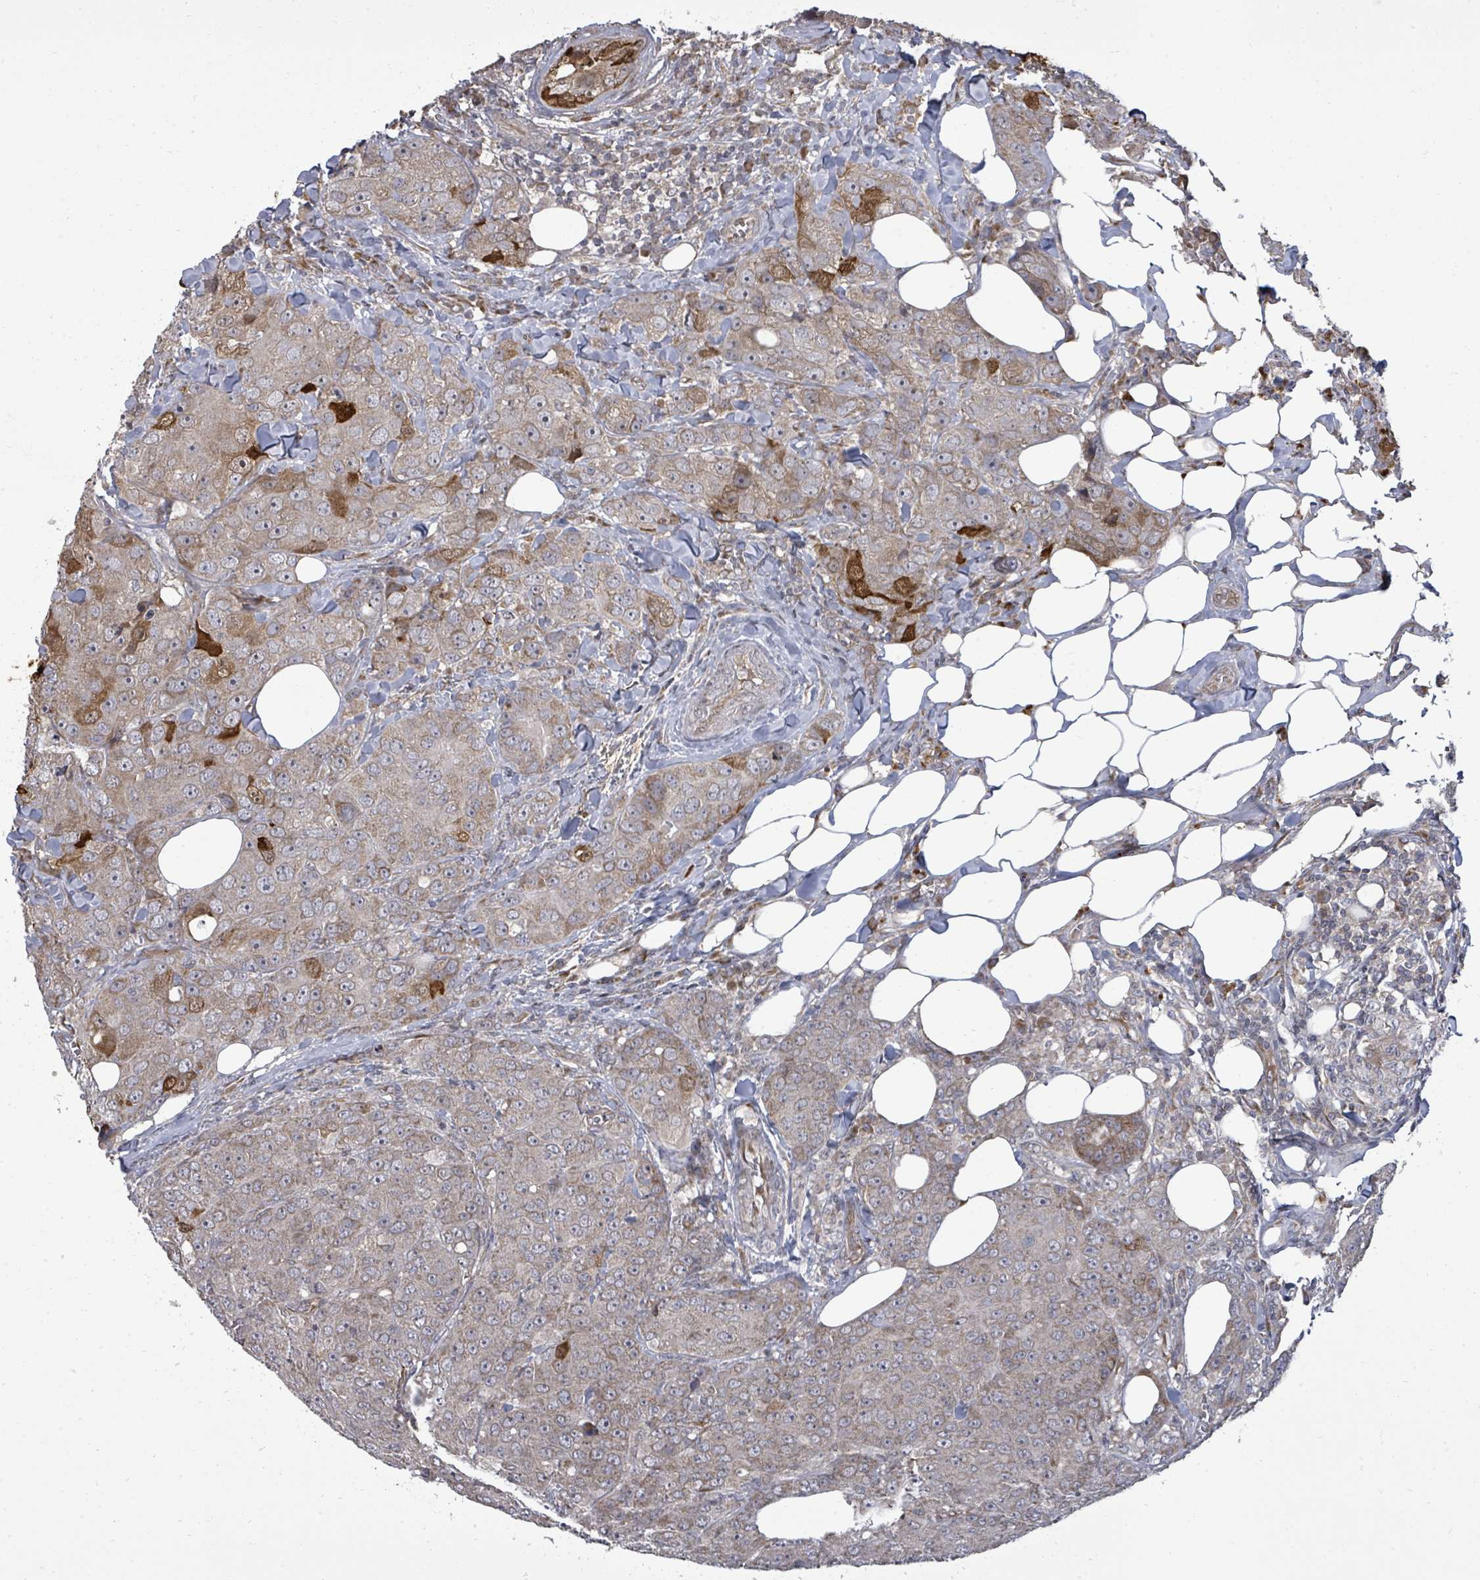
{"staining": {"intensity": "moderate", "quantity": "<25%", "location": "cytoplasmic/membranous,nuclear"}, "tissue": "breast cancer", "cell_type": "Tumor cells", "image_type": "cancer", "snomed": [{"axis": "morphology", "description": "Duct carcinoma"}, {"axis": "topography", "description": "Breast"}], "caption": "This image shows immunohistochemistry staining of breast cancer (intraductal carcinoma), with low moderate cytoplasmic/membranous and nuclear expression in about <25% of tumor cells.", "gene": "KRTAP27-1", "patient": {"sex": "female", "age": 43}}